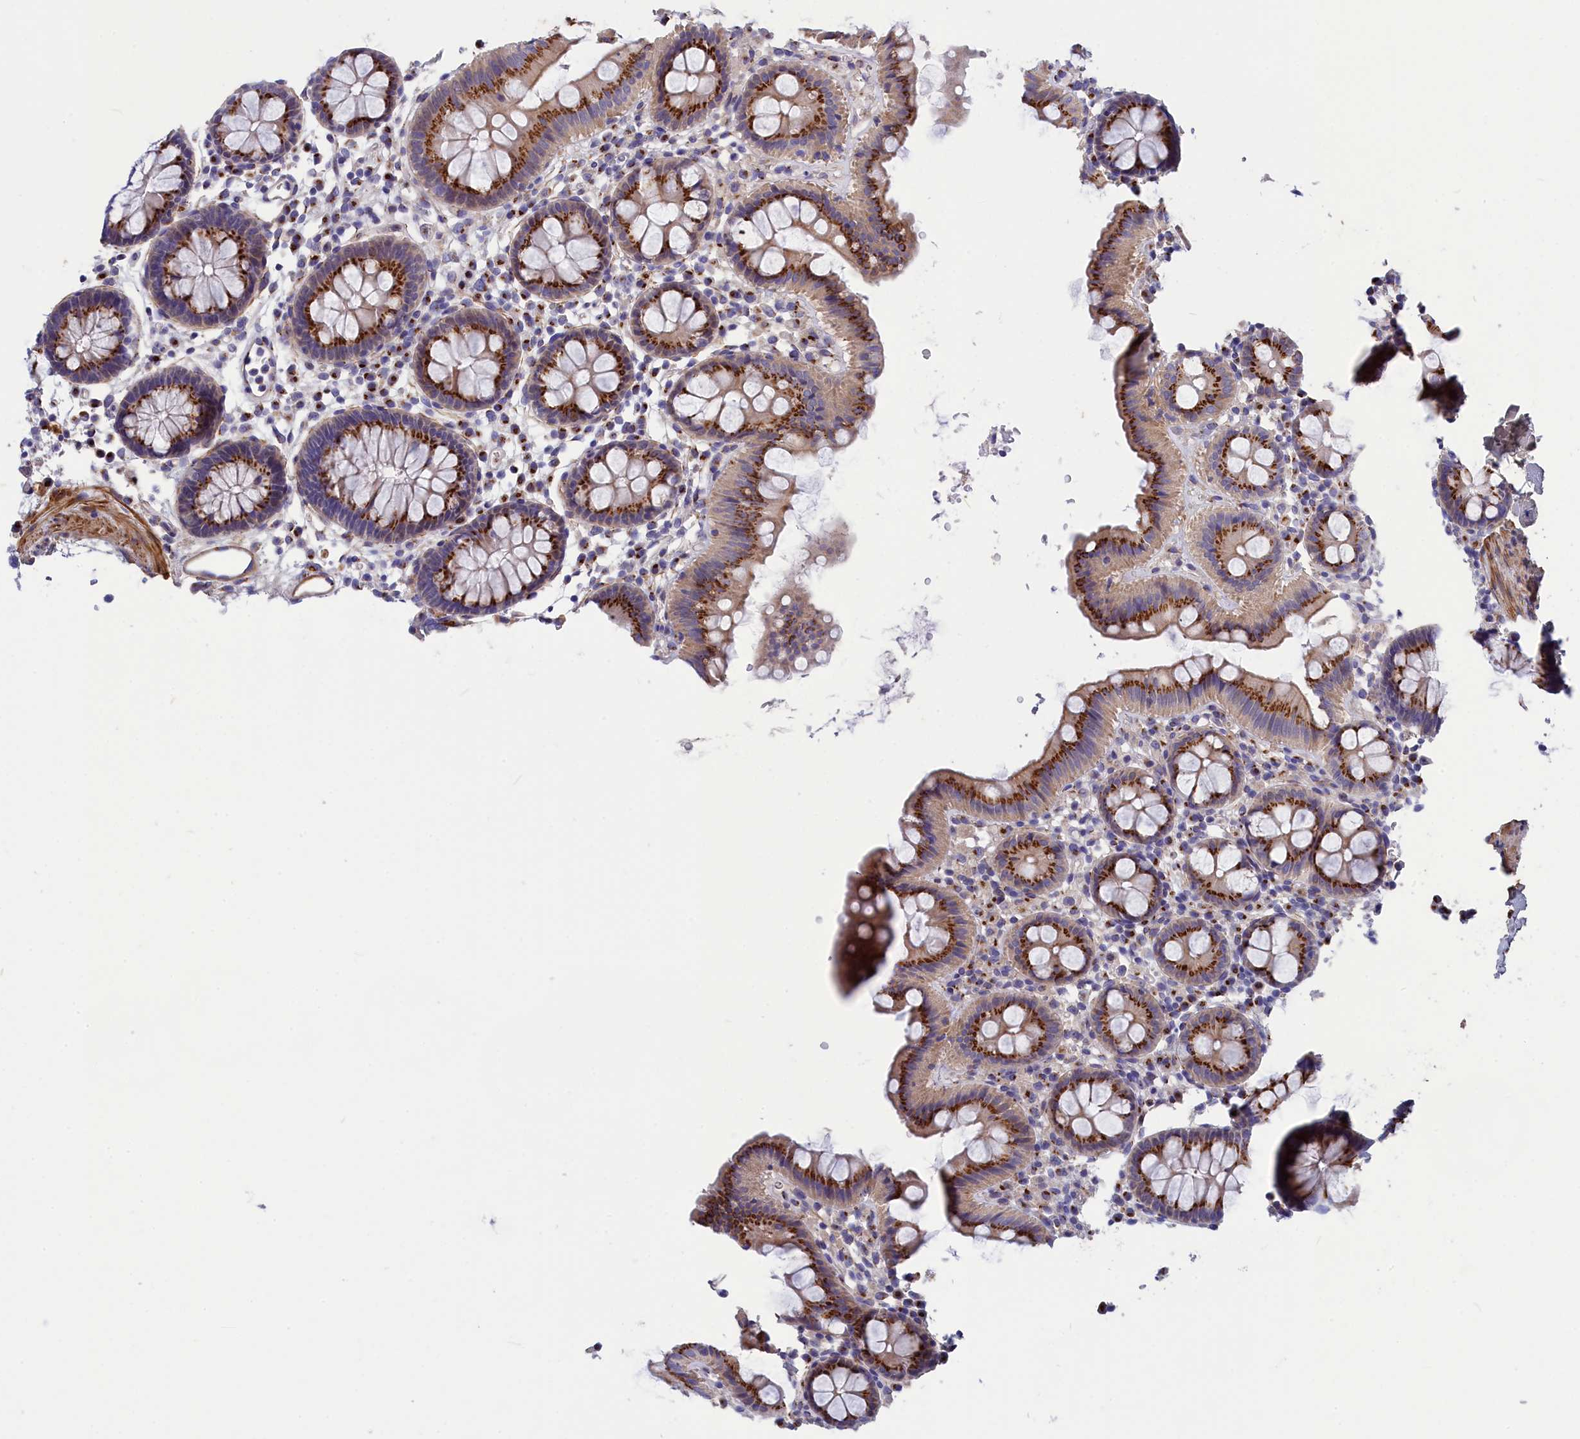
{"staining": {"intensity": "negative", "quantity": "none", "location": "none"}, "tissue": "colon", "cell_type": "Endothelial cells", "image_type": "normal", "snomed": [{"axis": "morphology", "description": "Normal tissue, NOS"}, {"axis": "topography", "description": "Colon"}], "caption": "A photomicrograph of colon stained for a protein reveals no brown staining in endothelial cells.", "gene": "TUBGCP4", "patient": {"sex": "male", "age": 75}}